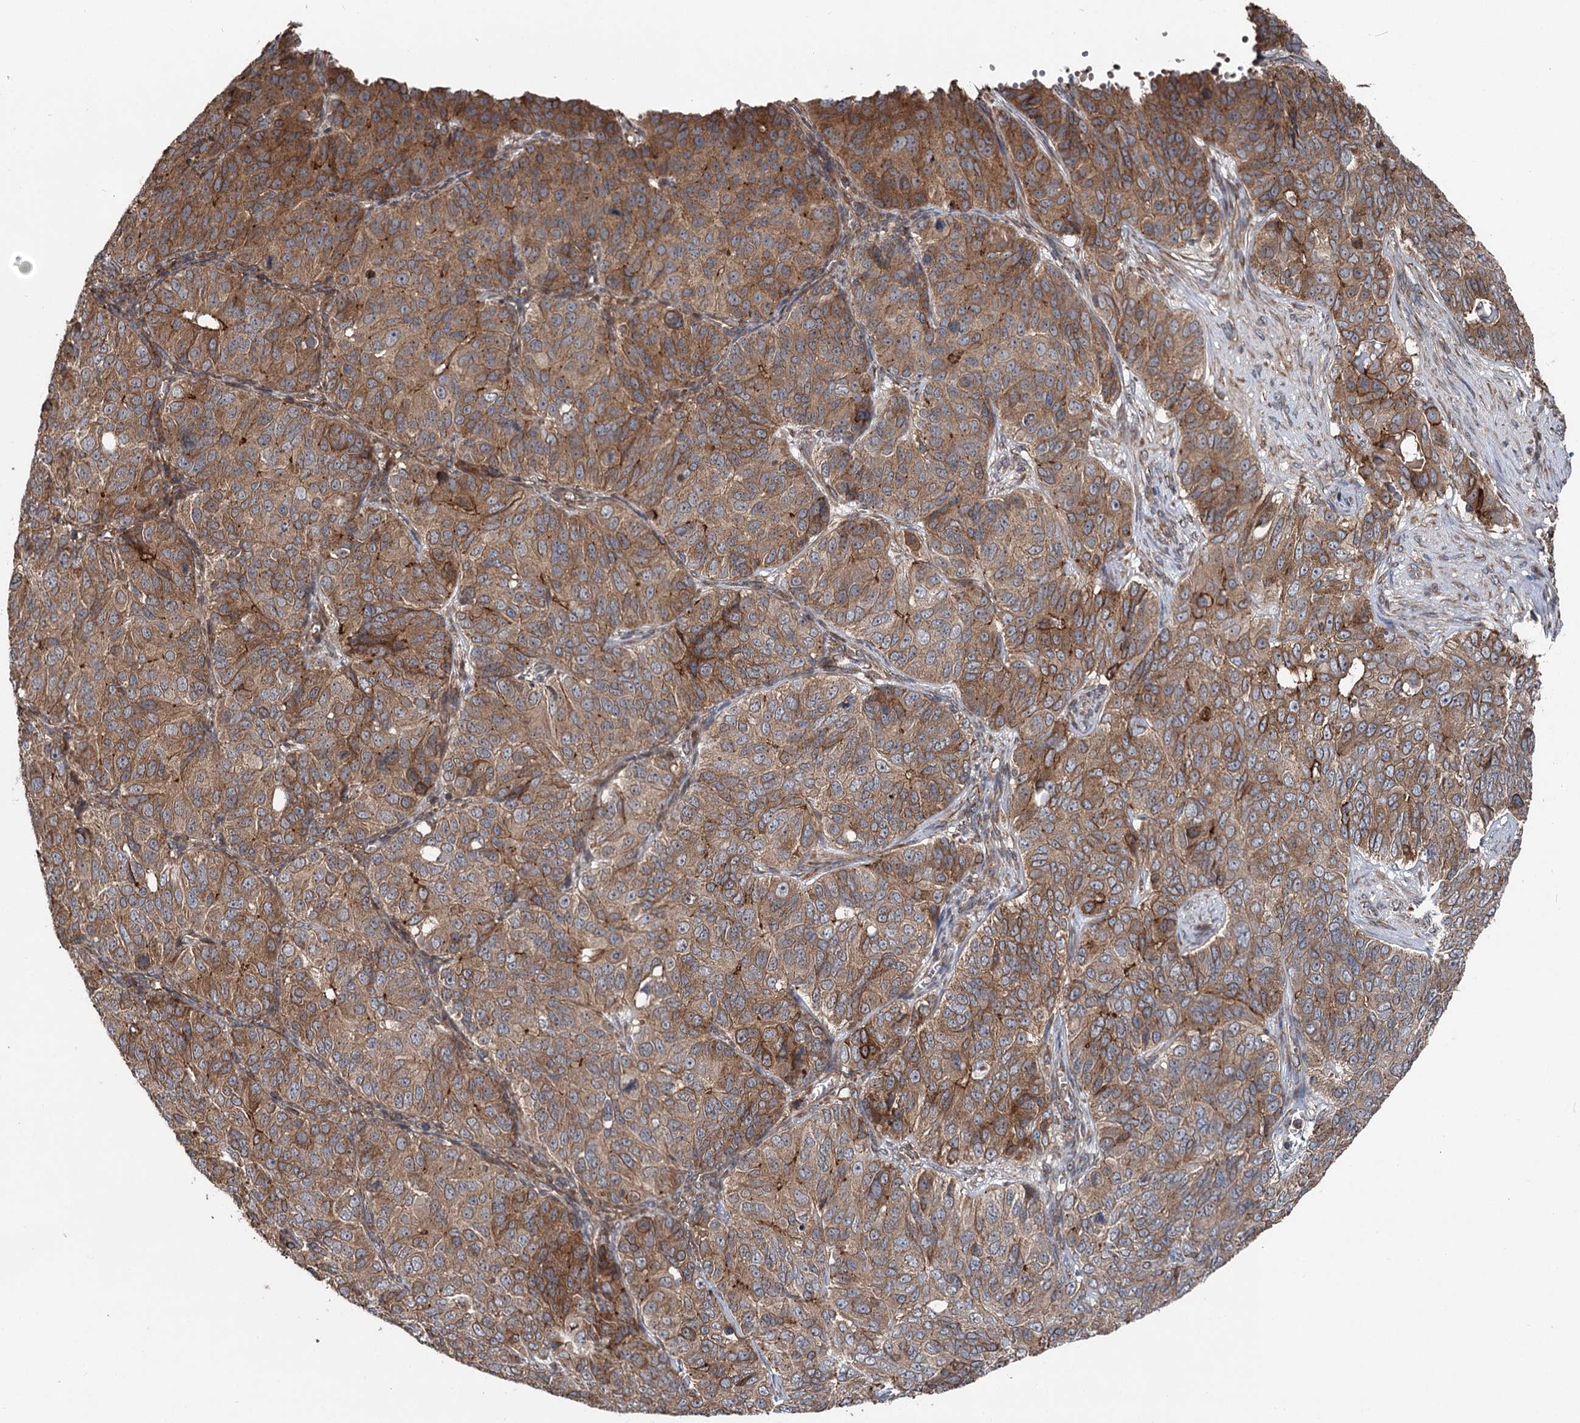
{"staining": {"intensity": "moderate", "quantity": ">75%", "location": "cytoplasmic/membranous"}, "tissue": "ovarian cancer", "cell_type": "Tumor cells", "image_type": "cancer", "snomed": [{"axis": "morphology", "description": "Carcinoma, endometroid"}, {"axis": "topography", "description": "Ovary"}], "caption": "The micrograph displays a brown stain indicating the presence of a protein in the cytoplasmic/membranous of tumor cells in ovarian endometroid carcinoma. The staining is performed using DAB brown chromogen to label protein expression. The nuclei are counter-stained blue using hematoxylin.", "gene": "ITFG2", "patient": {"sex": "female", "age": 51}}